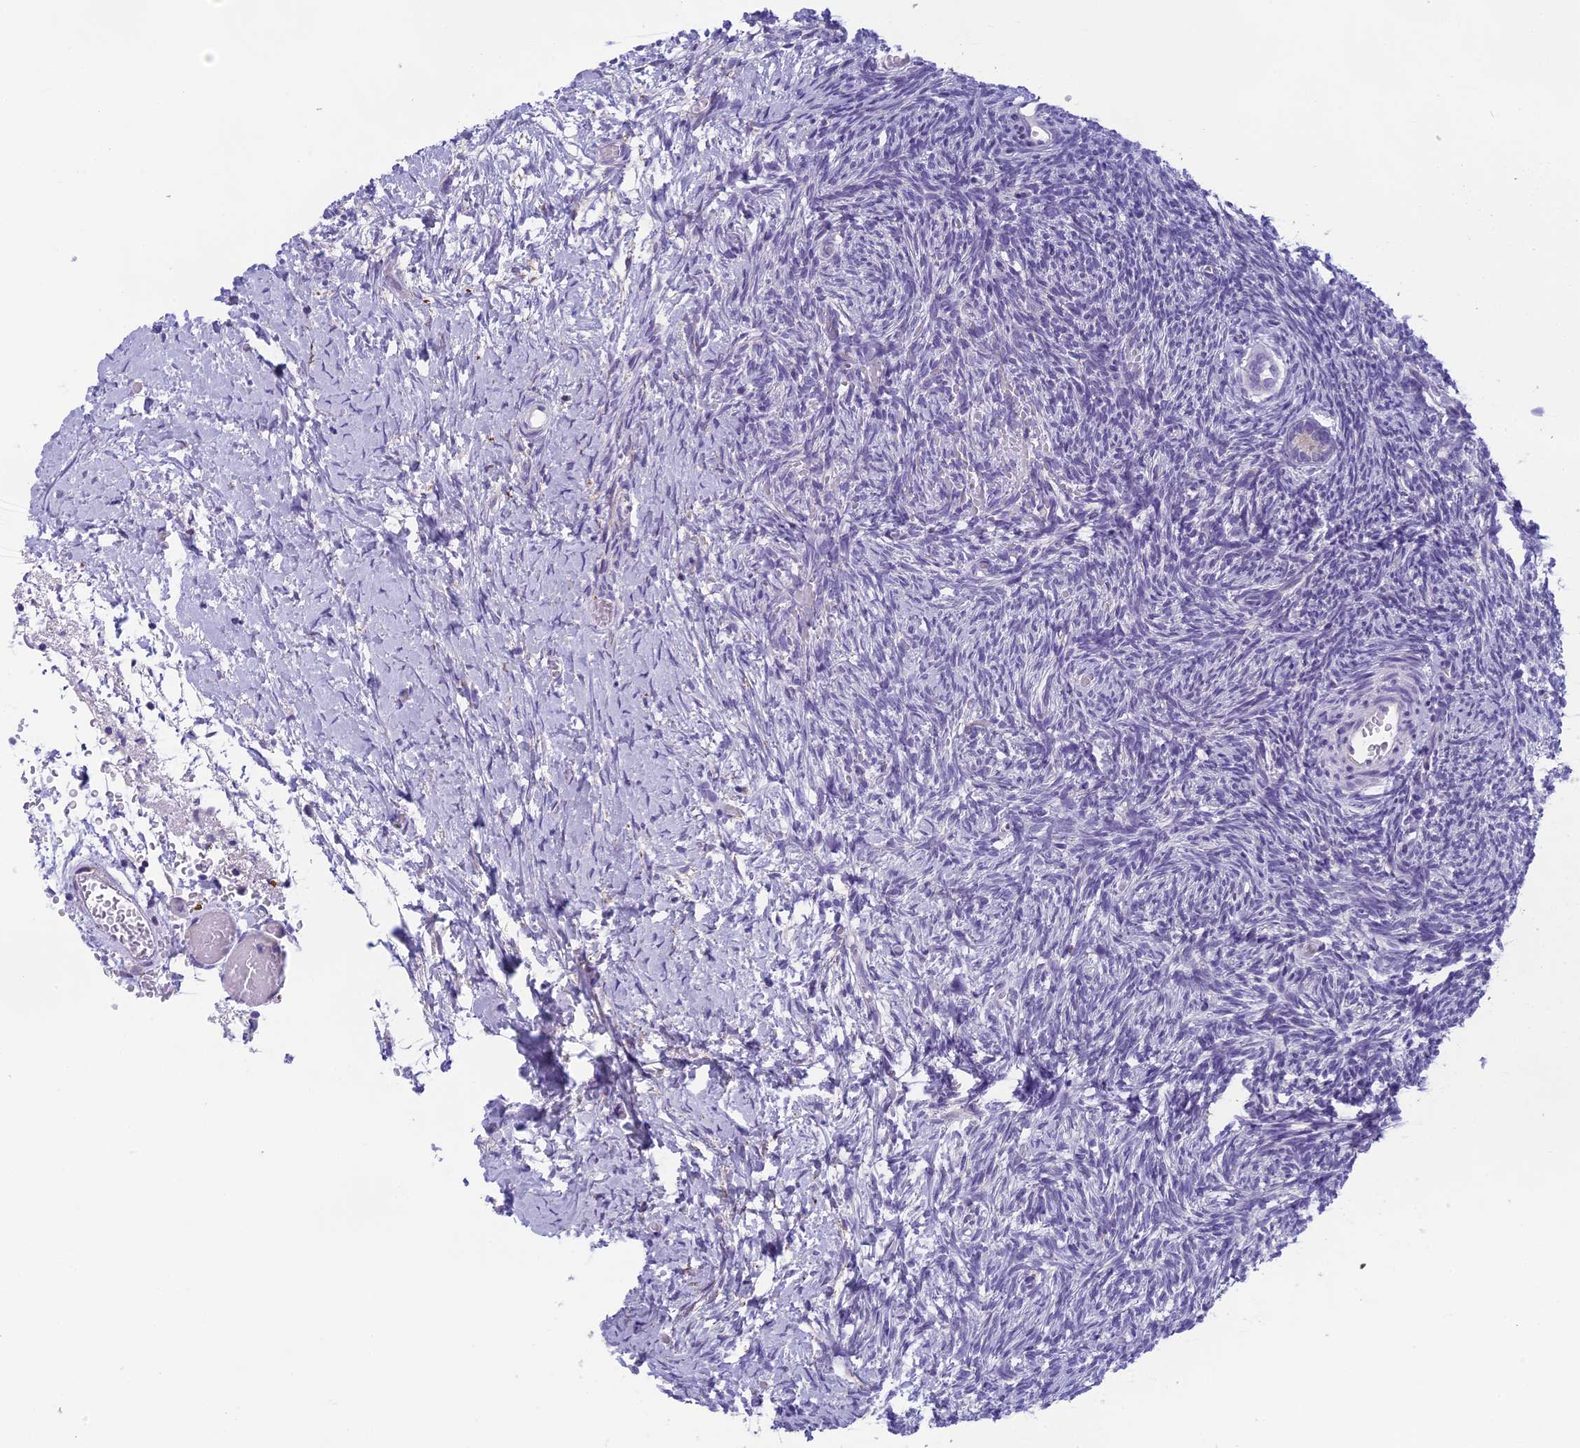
{"staining": {"intensity": "negative", "quantity": "none", "location": "none"}, "tissue": "ovary", "cell_type": "Follicle cells", "image_type": "normal", "snomed": [{"axis": "morphology", "description": "Normal tissue, NOS"}, {"axis": "topography", "description": "Ovary"}], "caption": "This is an immunohistochemistry photomicrograph of normal ovary. There is no positivity in follicle cells.", "gene": "ARHGEF37", "patient": {"sex": "female", "age": 39}}